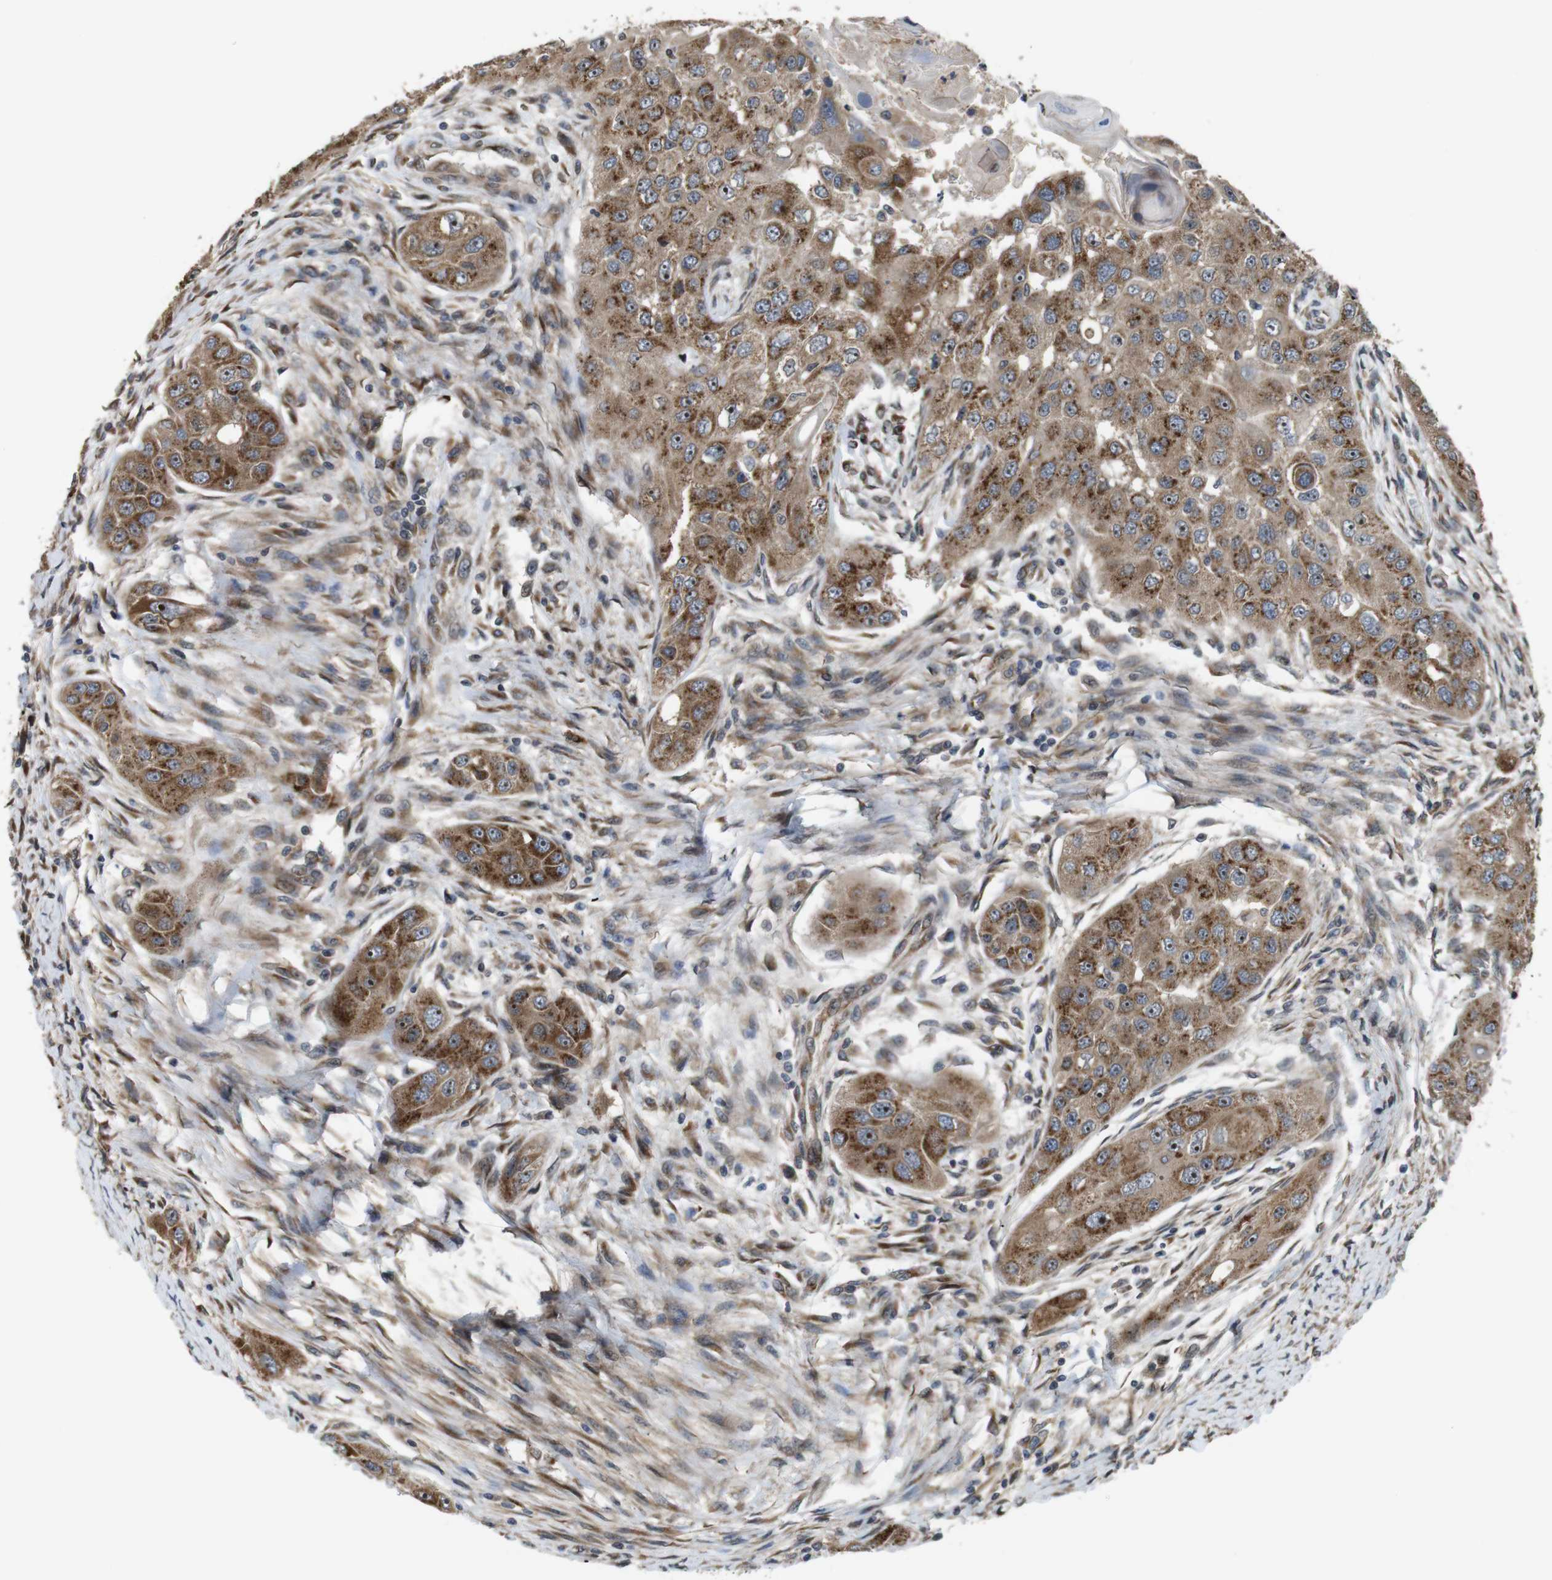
{"staining": {"intensity": "moderate", "quantity": ">75%", "location": "cytoplasmic/membranous,nuclear"}, "tissue": "head and neck cancer", "cell_type": "Tumor cells", "image_type": "cancer", "snomed": [{"axis": "morphology", "description": "Normal tissue, NOS"}, {"axis": "morphology", "description": "Squamous cell carcinoma, NOS"}, {"axis": "topography", "description": "Skeletal muscle"}, {"axis": "topography", "description": "Head-Neck"}], "caption": "Protein analysis of head and neck cancer tissue exhibits moderate cytoplasmic/membranous and nuclear staining in approximately >75% of tumor cells.", "gene": "EFCAB14", "patient": {"sex": "male", "age": 51}}